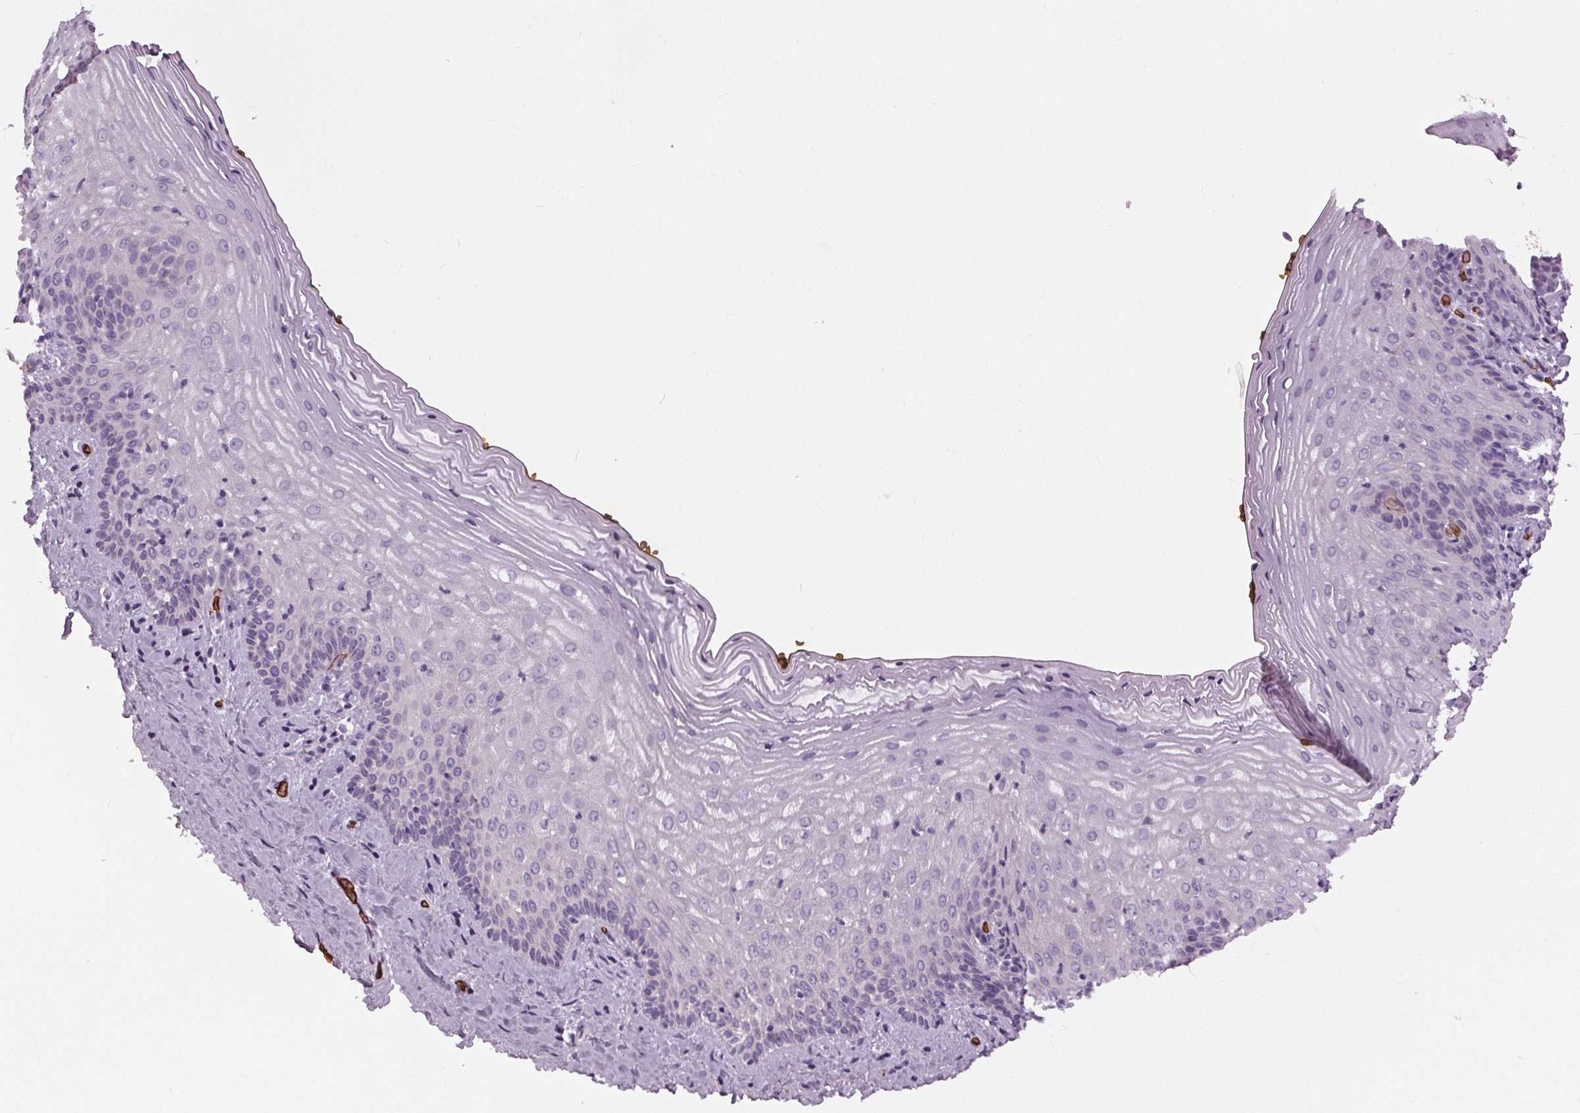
{"staining": {"intensity": "negative", "quantity": "none", "location": "none"}, "tissue": "vagina", "cell_type": "Squamous epithelial cells", "image_type": "normal", "snomed": [{"axis": "morphology", "description": "Normal tissue, NOS"}, {"axis": "topography", "description": "Vagina"}], "caption": "Immunohistochemistry photomicrograph of normal vagina stained for a protein (brown), which displays no expression in squamous epithelial cells. (Stains: DAB (3,3'-diaminobenzidine) immunohistochemistry (IHC) with hematoxylin counter stain, Microscopy: brightfield microscopy at high magnification).", "gene": "SLC4A1", "patient": {"sex": "female", "age": 45}}